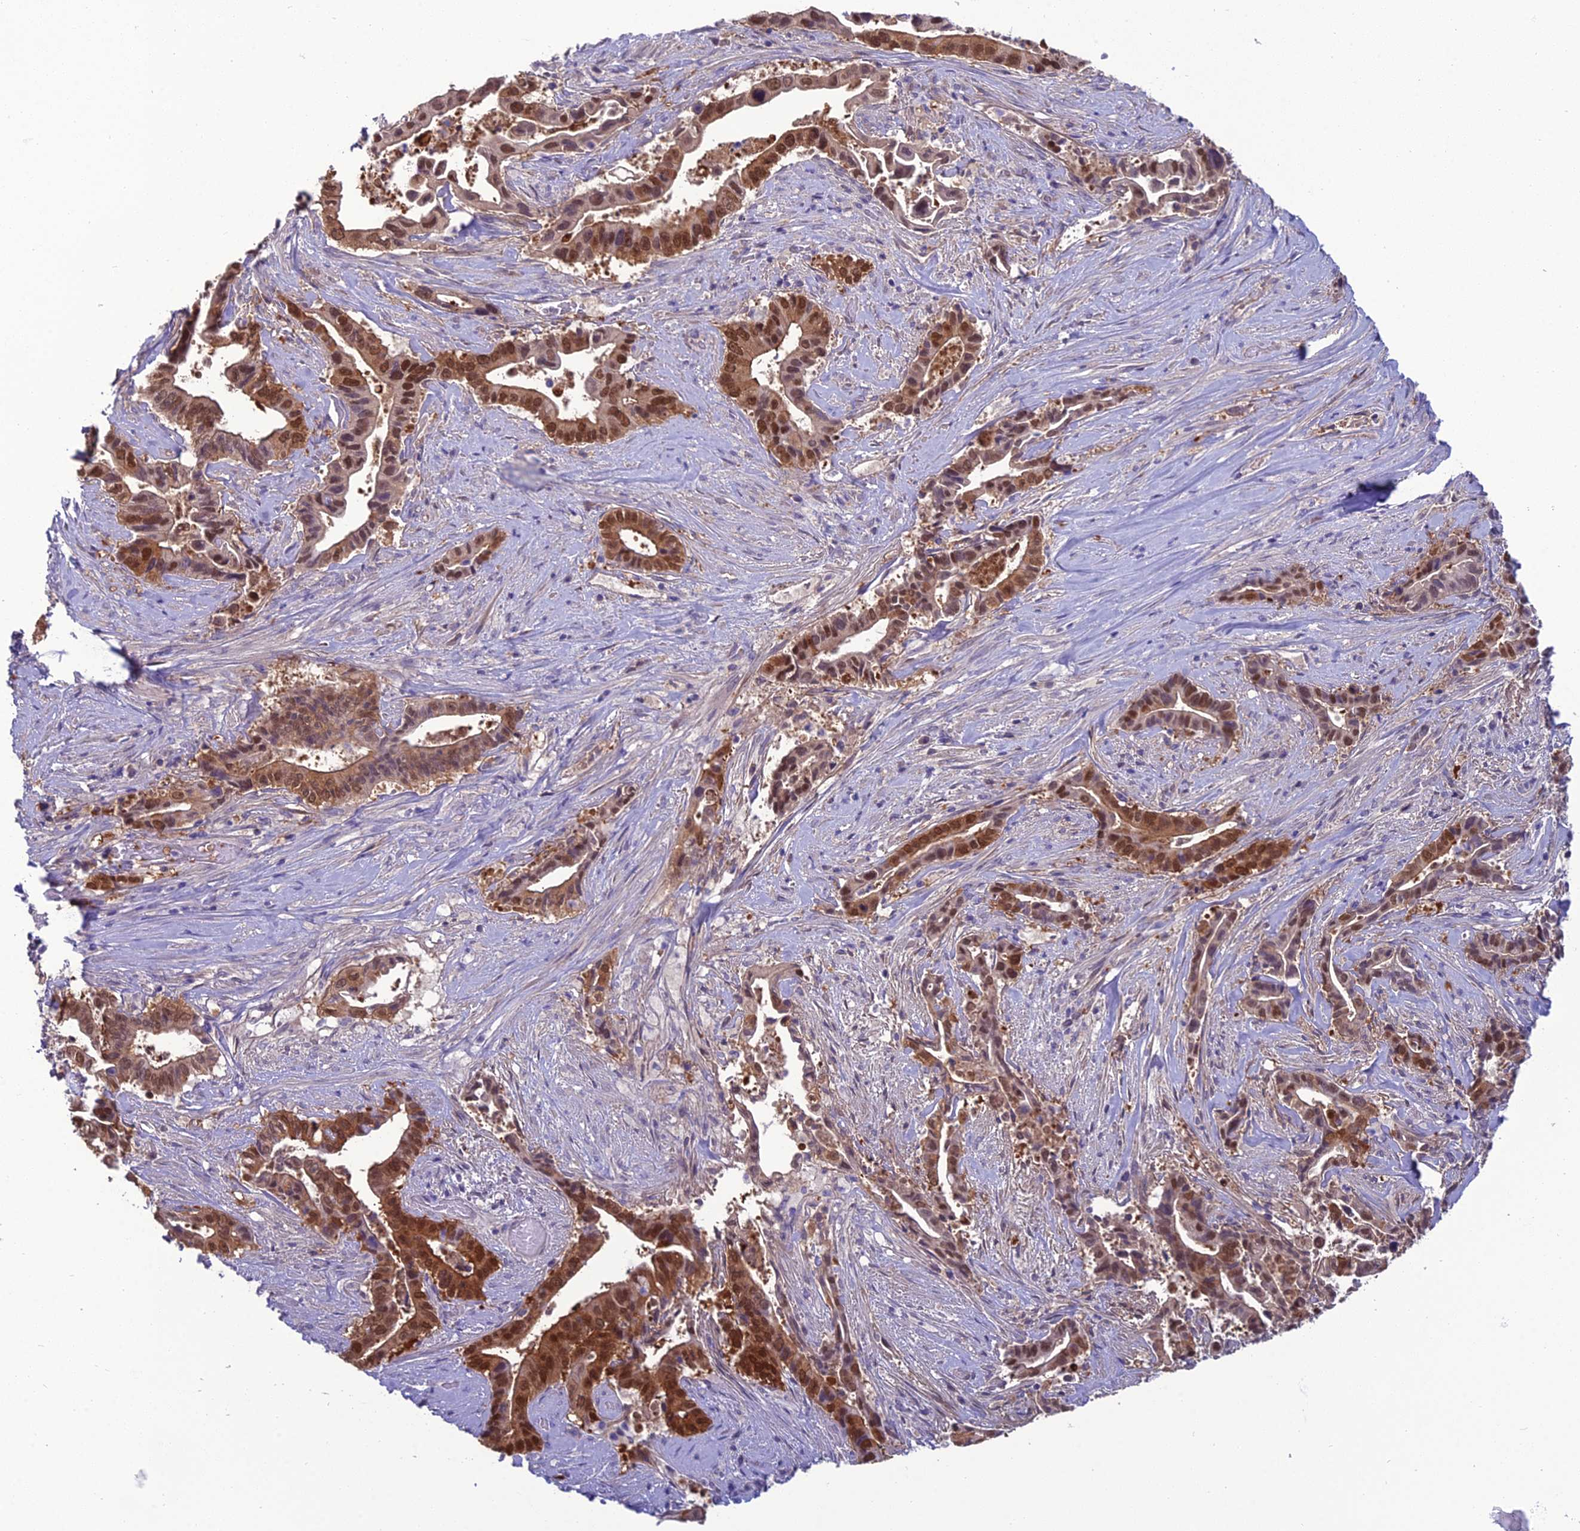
{"staining": {"intensity": "moderate", "quantity": ">75%", "location": "cytoplasmic/membranous,nuclear"}, "tissue": "pancreatic cancer", "cell_type": "Tumor cells", "image_type": "cancer", "snomed": [{"axis": "morphology", "description": "Adenocarcinoma, NOS"}, {"axis": "topography", "description": "Pancreas"}], "caption": "The histopathology image demonstrates immunohistochemical staining of pancreatic adenocarcinoma. There is moderate cytoplasmic/membranous and nuclear staining is present in approximately >75% of tumor cells.", "gene": "GNPNAT1", "patient": {"sex": "female", "age": 77}}